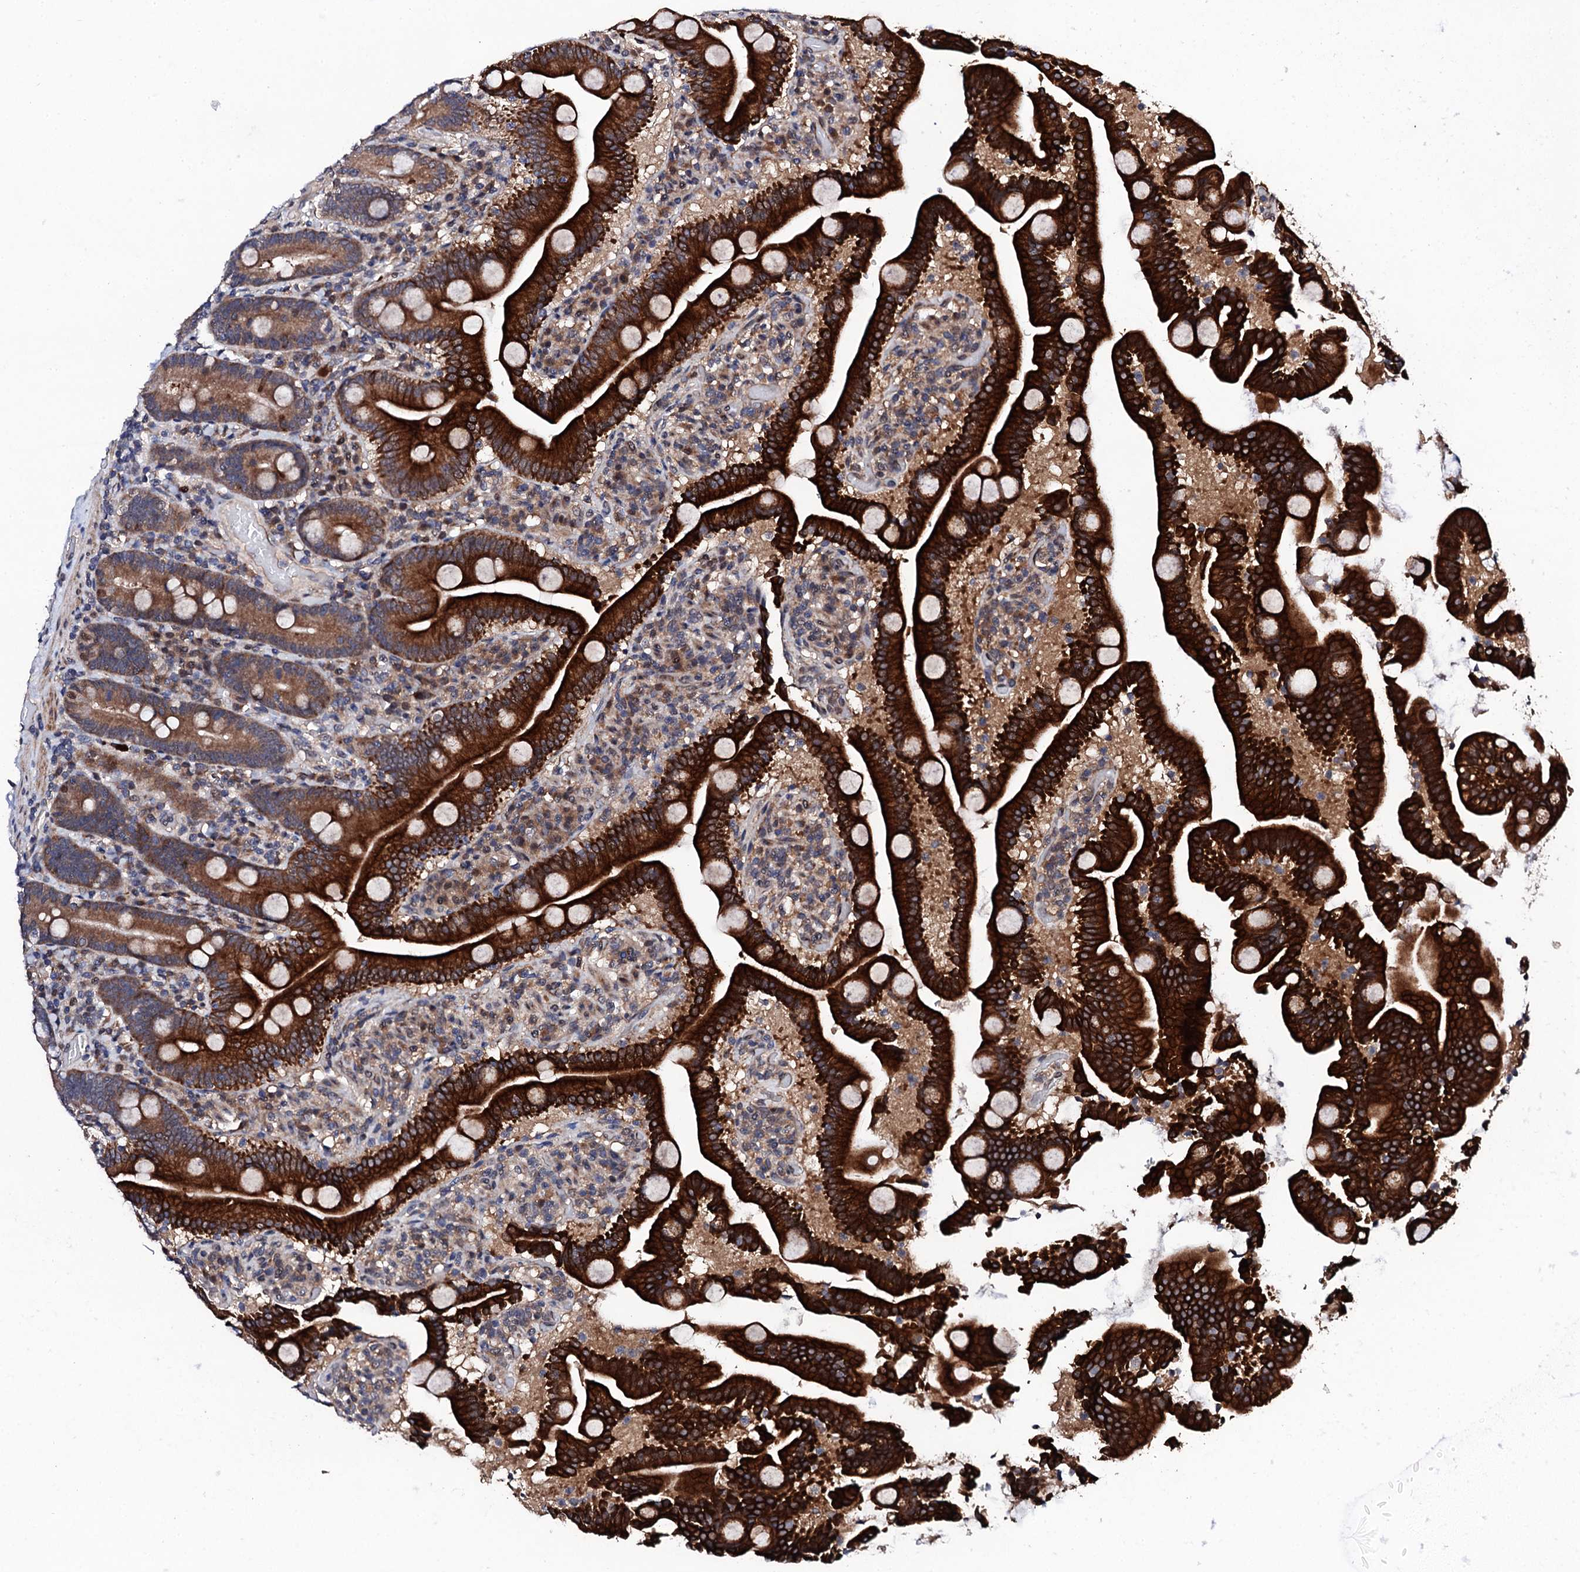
{"staining": {"intensity": "strong", "quantity": ">75%", "location": "cytoplasmic/membranous"}, "tissue": "duodenum", "cell_type": "Glandular cells", "image_type": "normal", "snomed": [{"axis": "morphology", "description": "Normal tissue, NOS"}, {"axis": "topography", "description": "Duodenum"}], "caption": "A high-resolution photomicrograph shows immunohistochemistry staining of benign duodenum, which shows strong cytoplasmic/membranous expression in about >75% of glandular cells. The protein of interest is shown in brown color, while the nuclei are stained blue.", "gene": "IP6K1", "patient": {"sex": "male", "age": 55}}